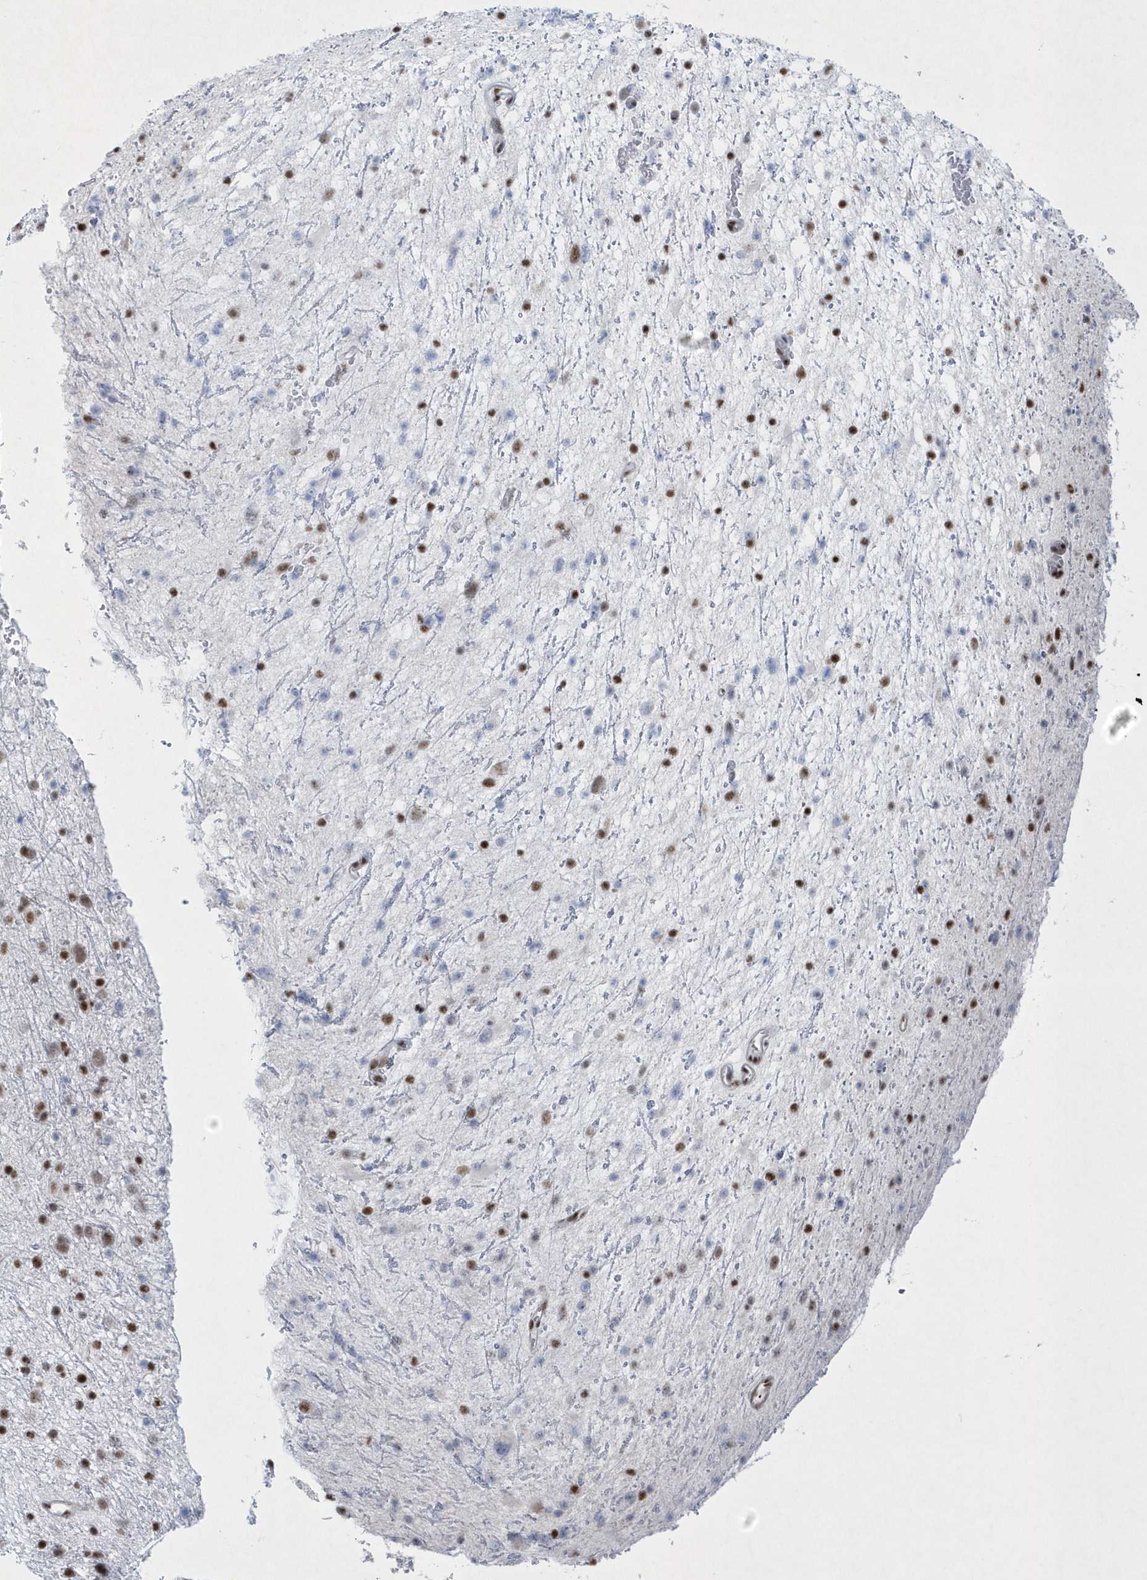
{"staining": {"intensity": "moderate", "quantity": "25%-75%", "location": "nuclear"}, "tissue": "glioma", "cell_type": "Tumor cells", "image_type": "cancer", "snomed": [{"axis": "morphology", "description": "Glioma, malignant, Low grade"}, {"axis": "topography", "description": "Cerebral cortex"}], "caption": "IHC (DAB) staining of human glioma exhibits moderate nuclear protein expression in about 25%-75% of tumor cells.", "gene": "DCLRE1A", "patient": {"sex": "female", "age": 39}}